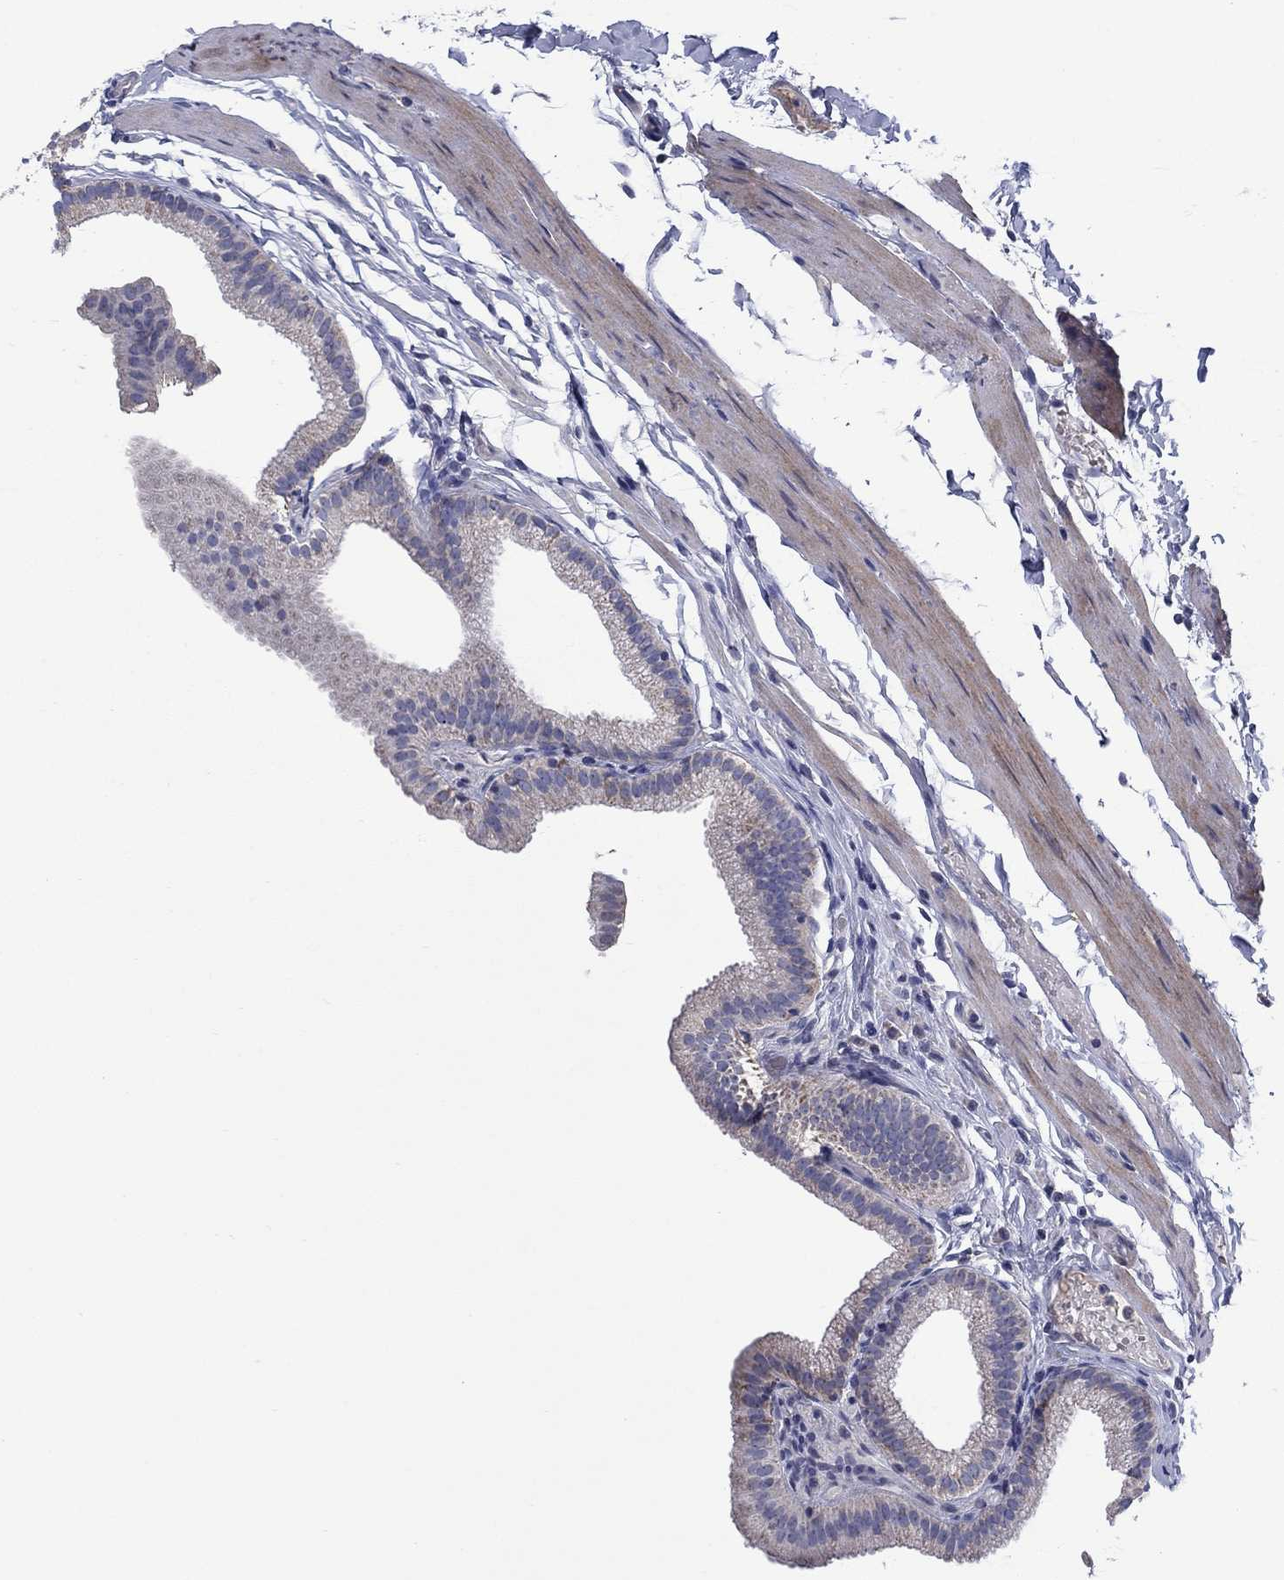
{"staining": {"intensity": "negative", "quantity": "none", "location": "none"}, "tissue": "gallbladder", "cell_type": "Glandular cells", "image_type": "normal", "snomed": [{"axis": "morphology", "description": "Normal tissue, NOS"}, {"axis": "topography", "description": "Gallbladder"}], "caption": "A histopathology image of human gallbladder is negative for staining in glandular cells.", "gene": "FRK", "patient": {"sex": "female", "age": 45}}